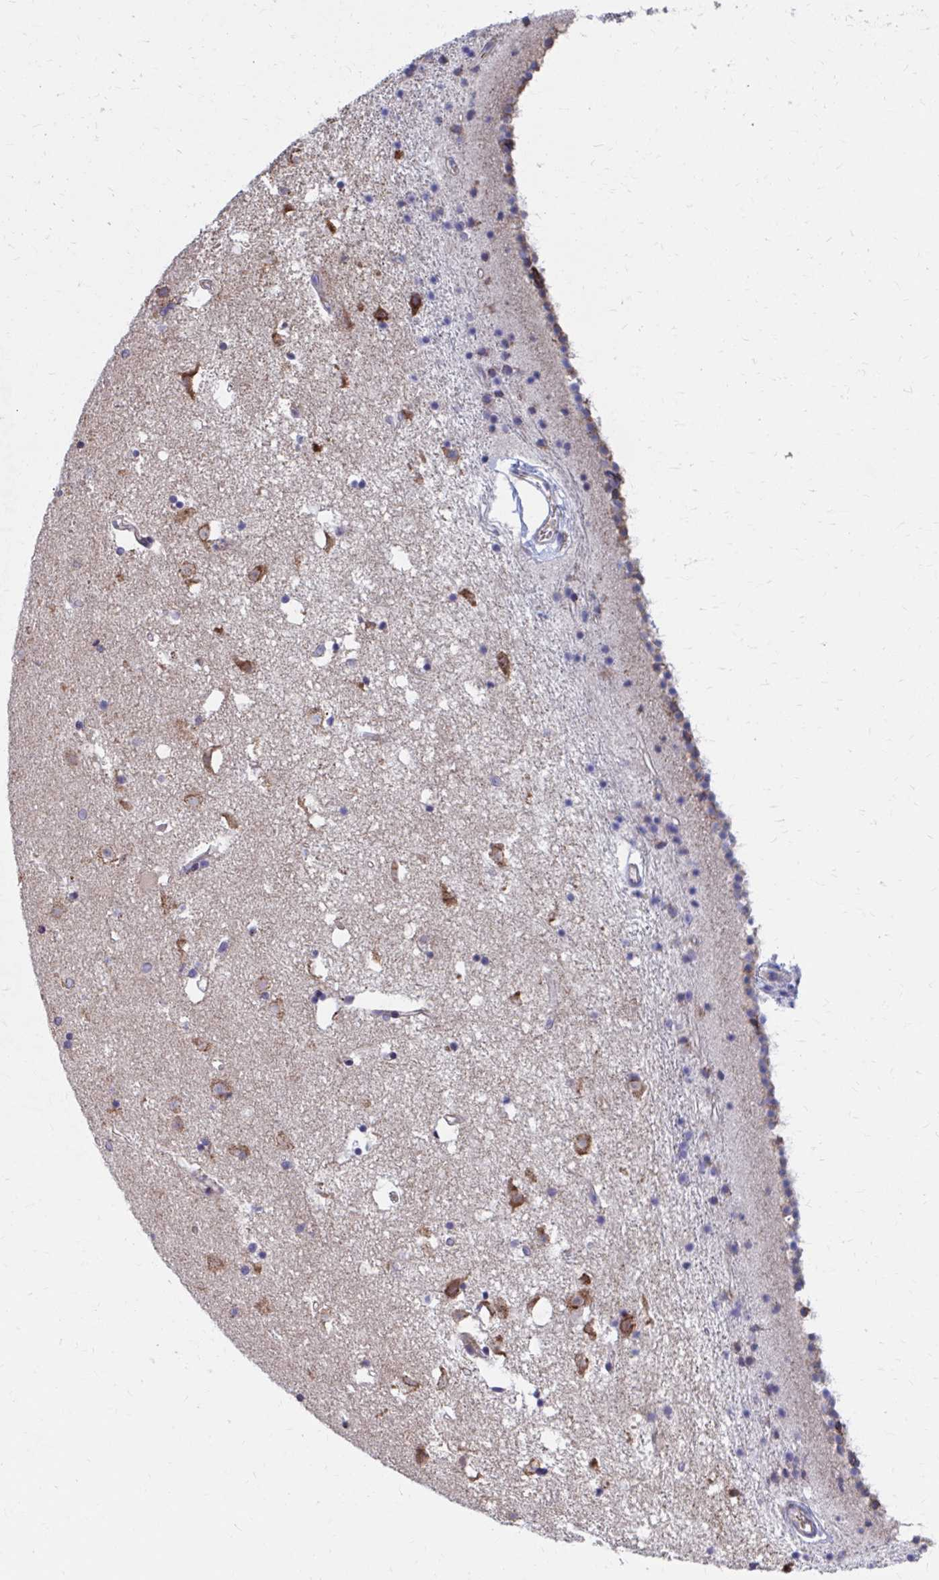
{"staining": {"intensity": "moderate", "quantity": ">75%", "location": "cytoplasmic/membranous"}, "tissue": "caudate", "cell_type": "Glial cells", "image_type": "normal", "snomed": [{"axis": "morphology", "description": "Normal tissue, NOS"}, {"axis": "topography", "description": "Lateral ventricle wall"}], "caption": "Protein analysis of normal caudate exhibits moderate cytoplasmic/membranous positivity in about >75% of glial cells.", "gene": "FKBP2", "patient": {"sex": "female", "age": 71}}